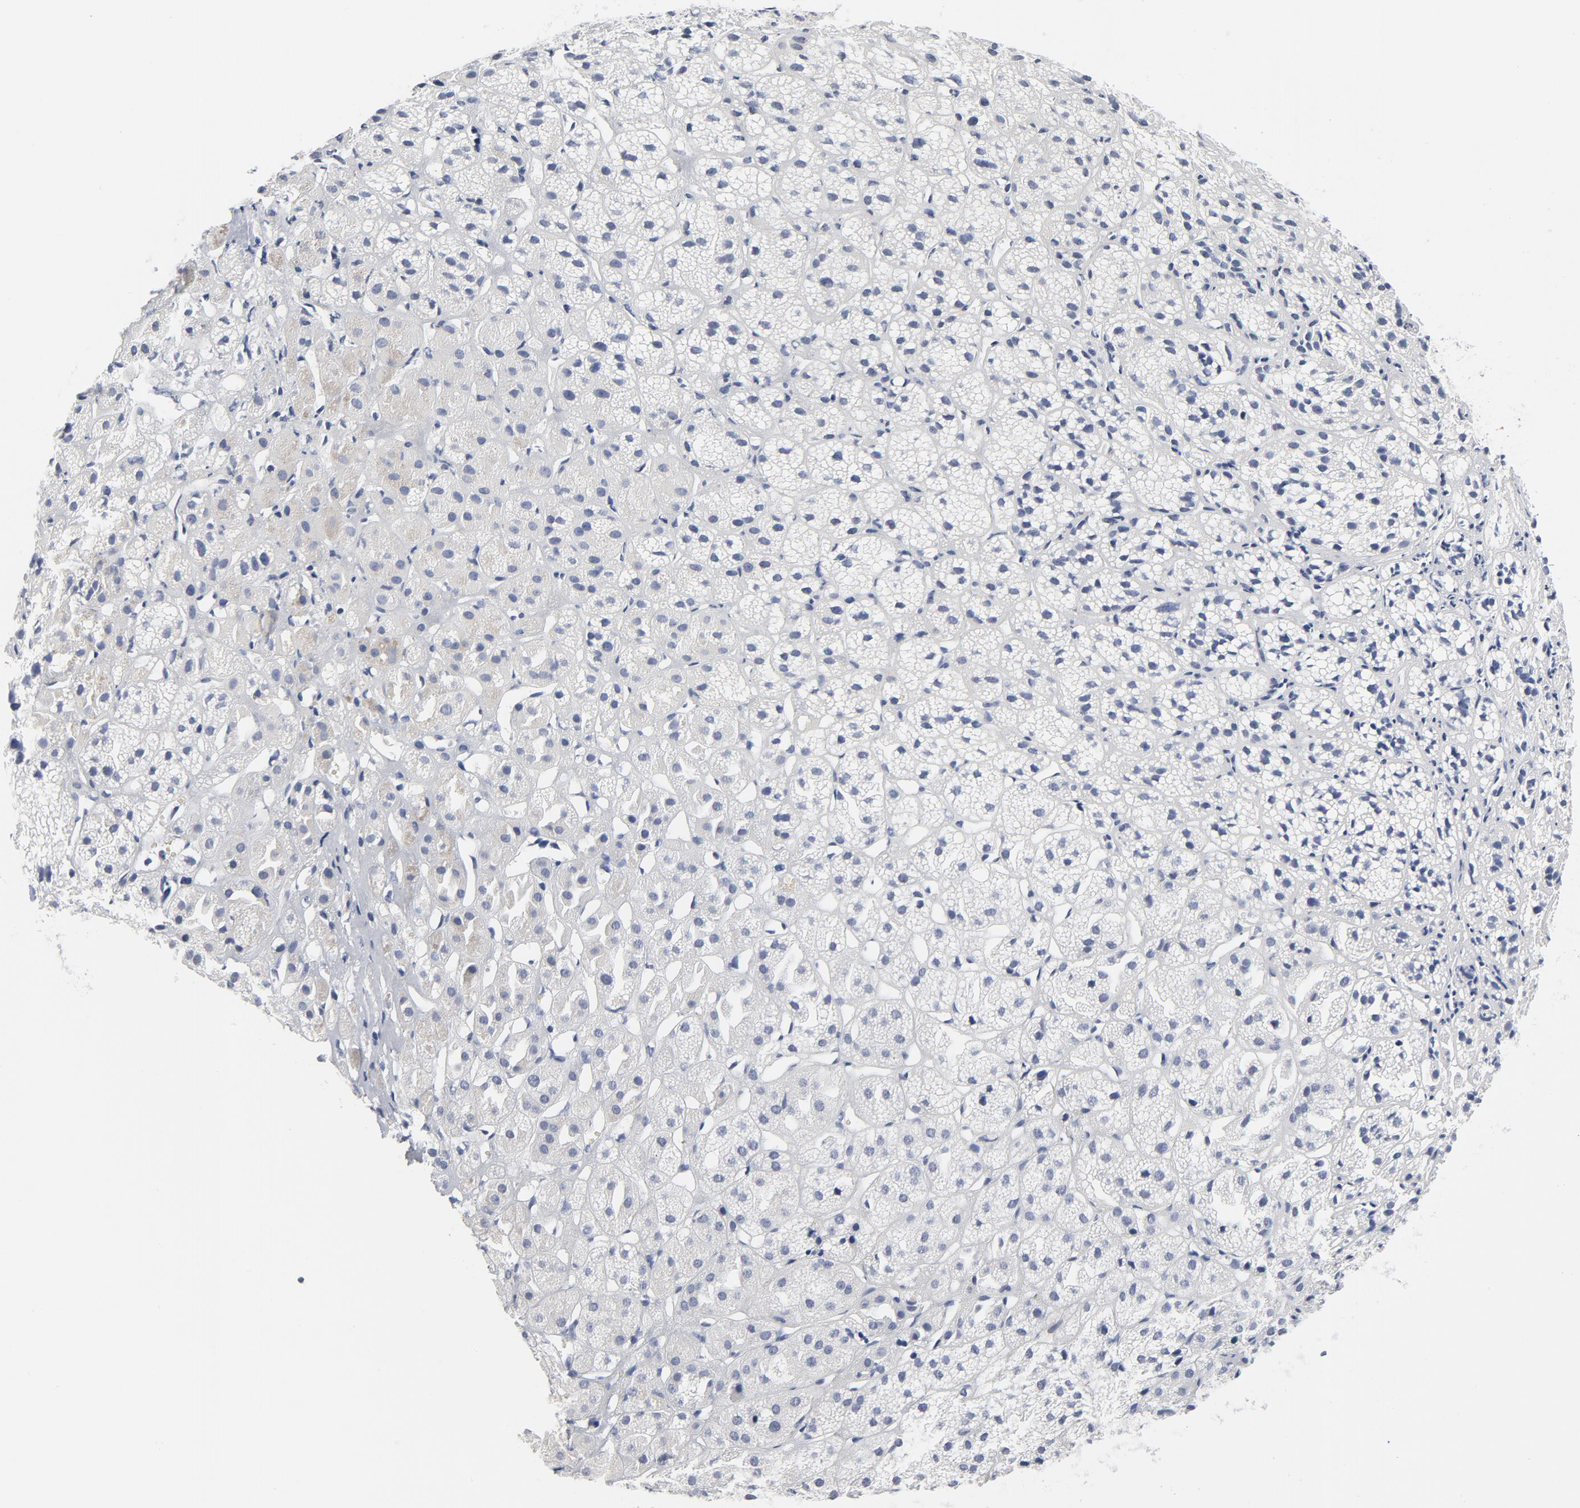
{"staining": {"intensity": "negative", "quantity": "none", "location": "none"}, "tissue": "adrenal gland", "cell_type": "Glandular cells", "image_type": "normal", "snomed": [{"axis": "morphology", "description": "Normal tissue, NOS"}, {"axis": "topography", "description": "Adrenal gland"}], "caption": "Immunohistochemistry (IHC) photomicrograph of normal adrenal gland: adrenal gland stained with DAB shows no significant protein staining in glandular cells.", "gene": "KCNK13", "patient": {"sex": "female", "age": 71}}